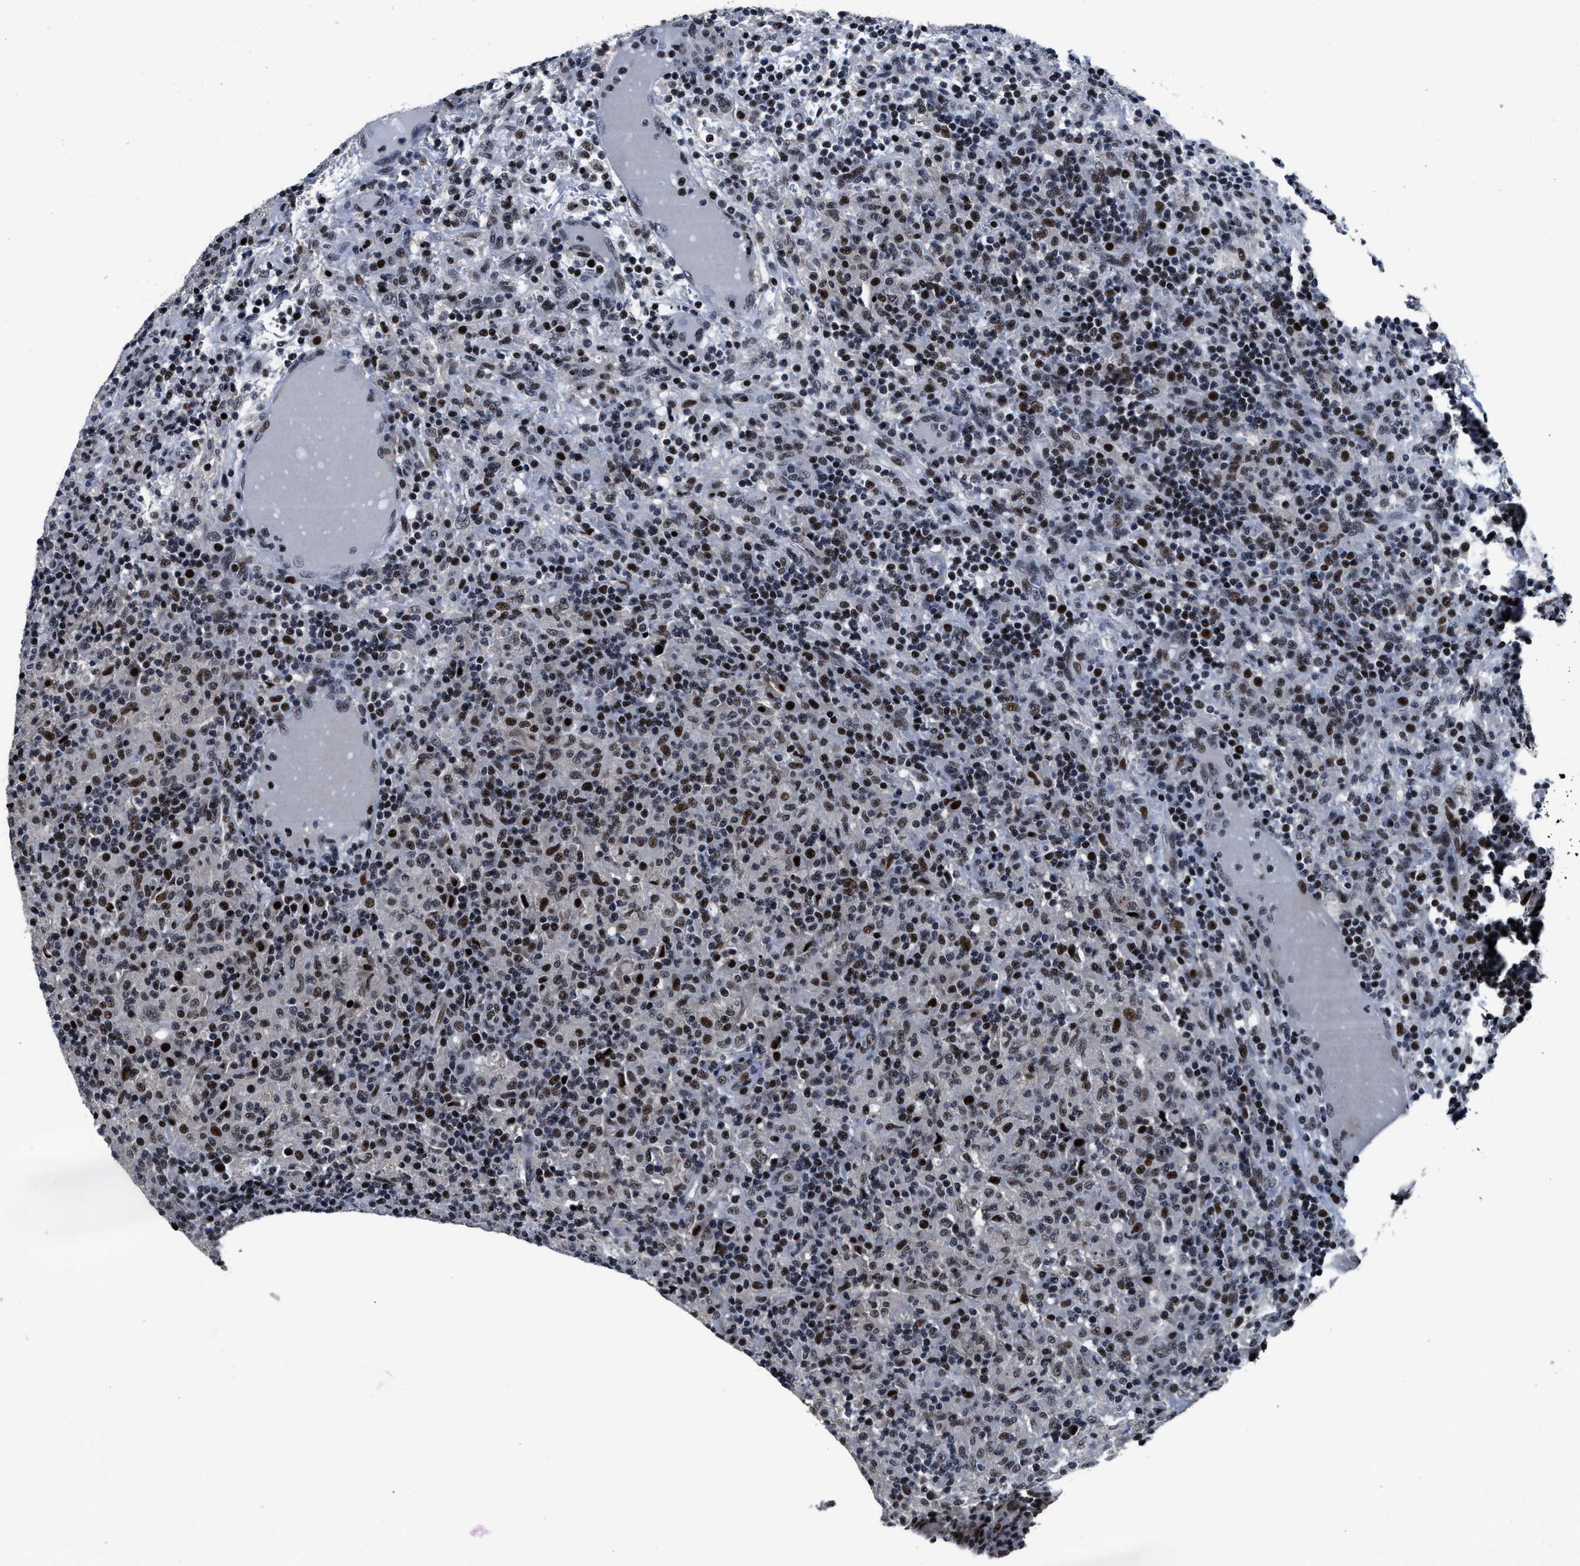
{"staining": {"intensity": "moderate", "quantity": "25%-75%", "location": "nuclear"}, "tissue": "lymphoma", "cell_type": "Tumor cells", "image_type": "cancer", "snomed": [{"axis": "morphology", "description": "Hodgkin's disease, NOS"}, {"axis": "topography", "description": "Lymph node"}], "caption": "High-power microscopy captured an IHC image of Hodgkin's disease, revealing moderate nuclear expression in about 25%-75% of tumor cells. The protein is shown in brown color, while the nuclei are stained blue.", "gene": "ZNF233", "patient": {"sex": "male", "age": 70}}